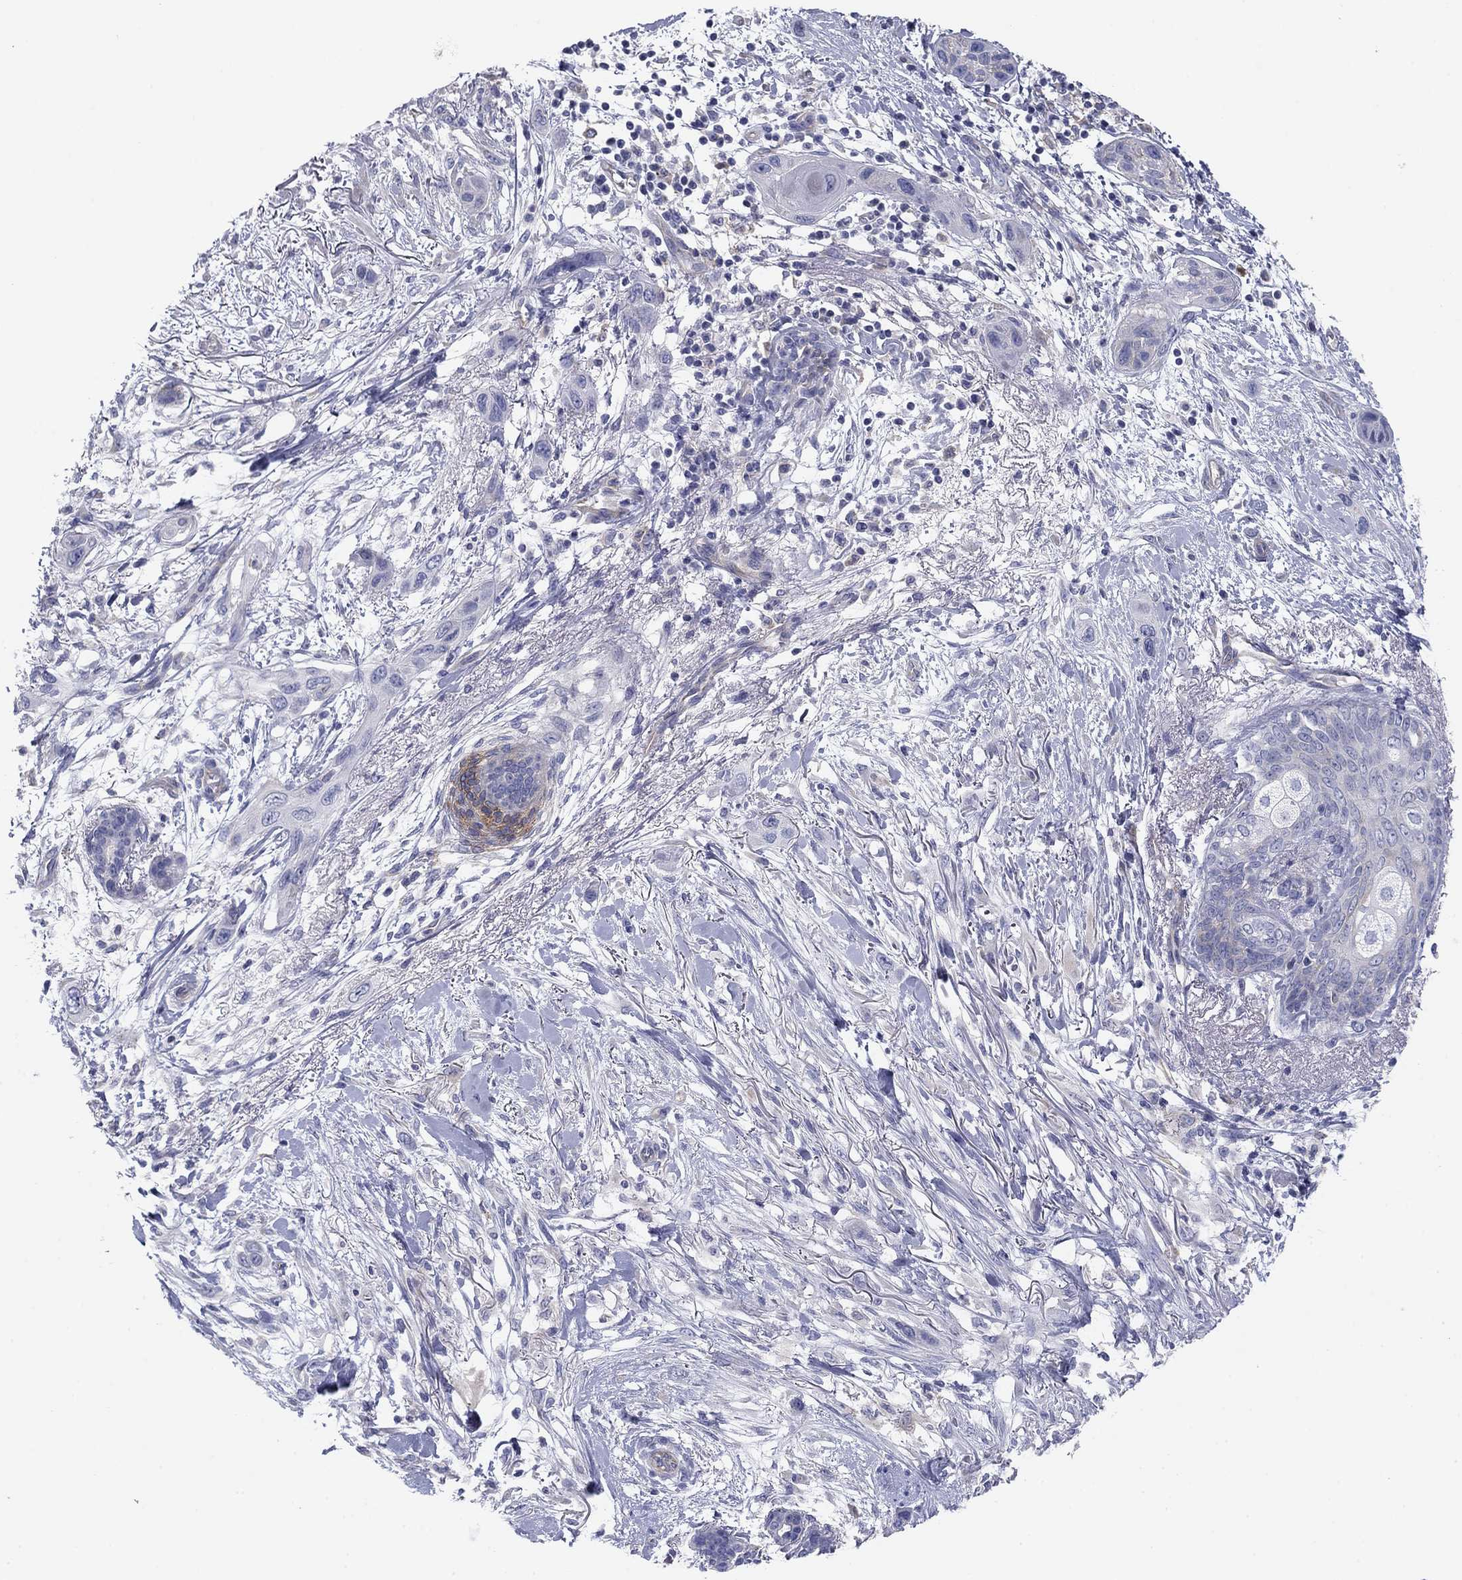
{"staining": {"intensity": "moderate", "quantity": "<25%", "location": "cytoplasmic/membranous"}, "tissue": "skin cancer", "cell_type": "Tumor cells", "image_type": "cancer", "snomed": [{"axis": "morphology", "description": "Squamous cell carcinoma, NOS"}, {"axis": "topography", "description": "Skin"}], "caption": "Tumor cells show moderate cytoplasmic/membranous expression in approximately <25% of cells in skin squamous cell carcinoma.", "gene": "SEPTIN3", "patient": {"sex": "male", "age": 79}}